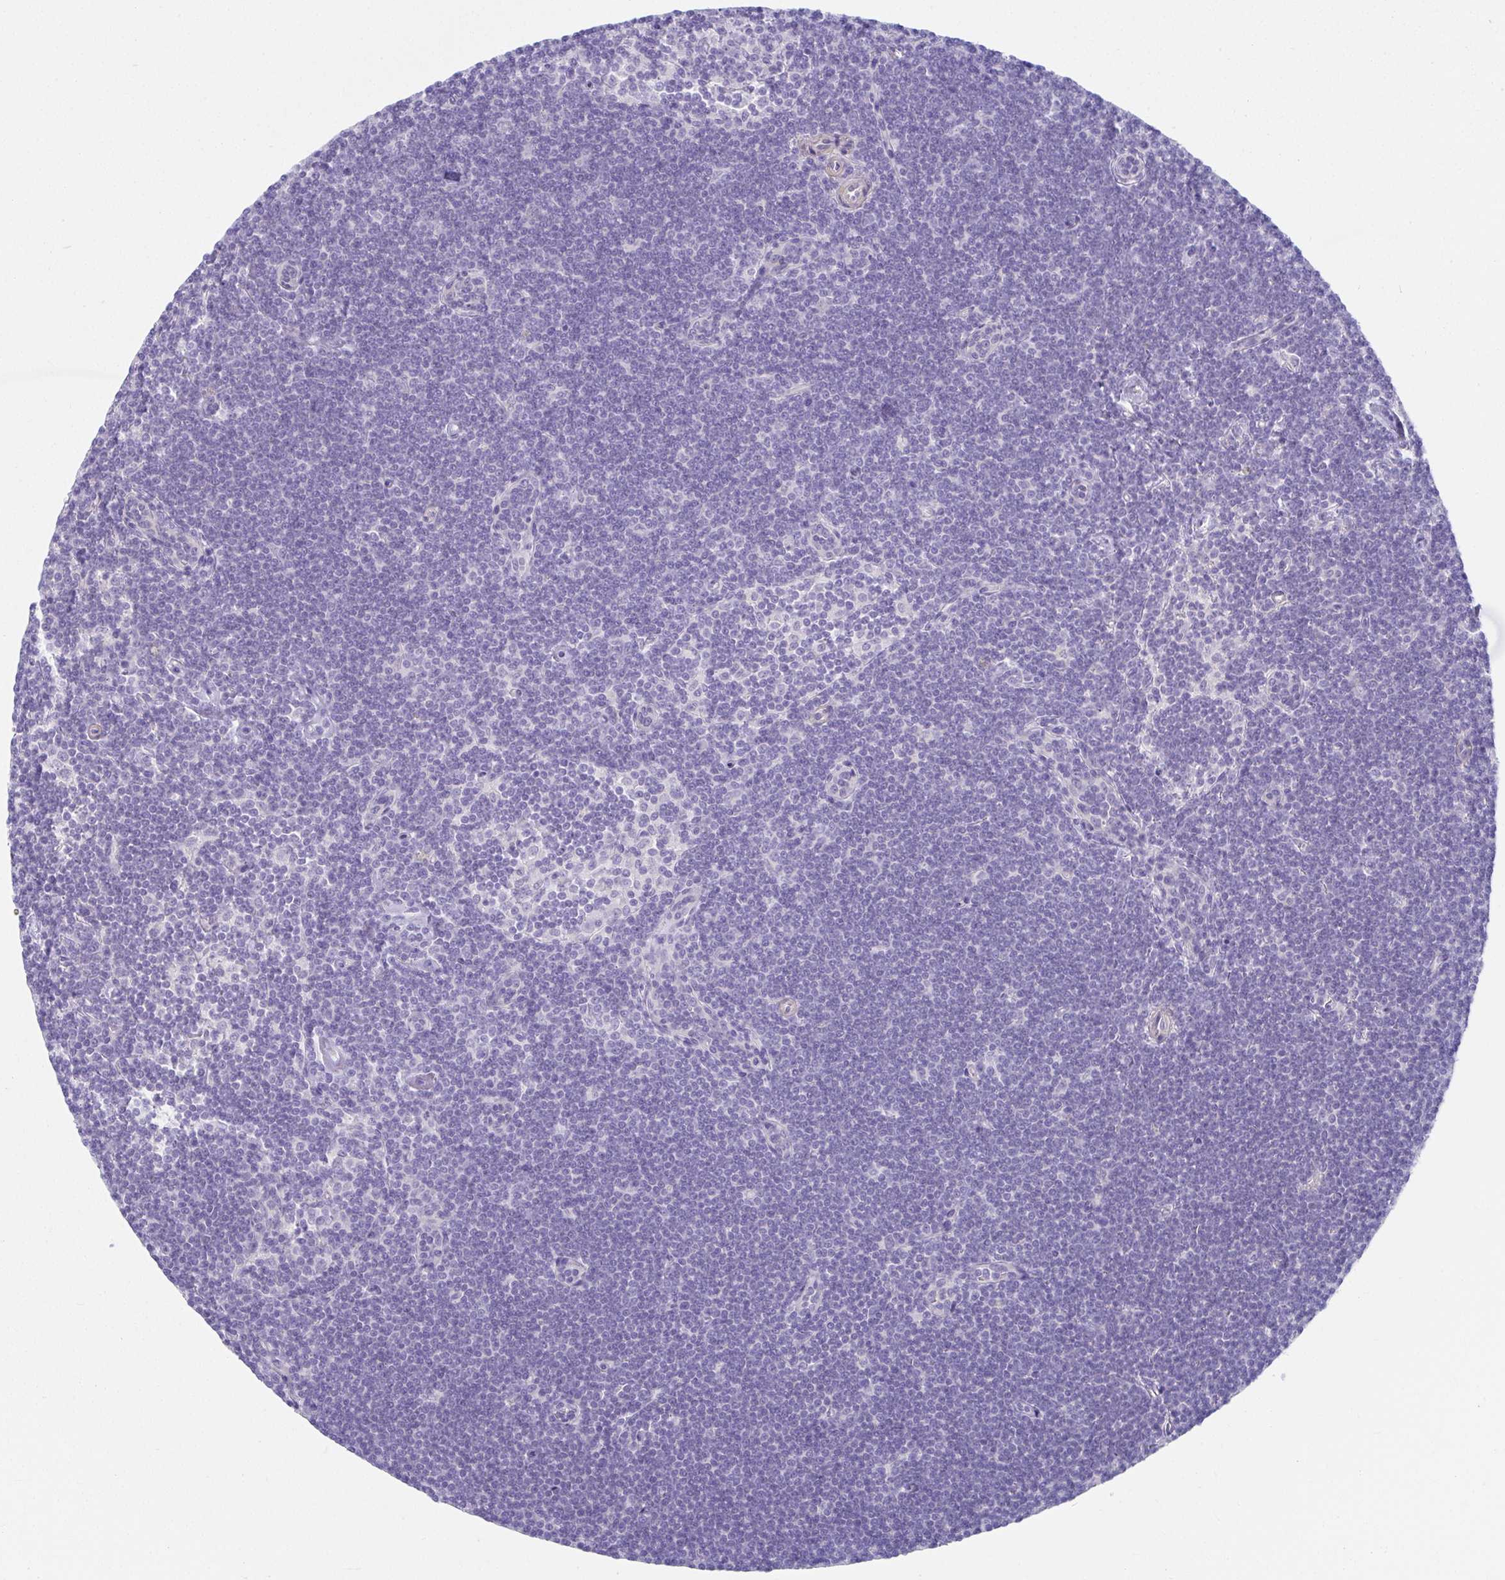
{"staining": {"intensity": "negative", "quantity": "none", "location": "none"}, "tissue": "lymphoma", "cell_type": "Tumor cells", "image_type": "cancer", "snomed": [{"axis": "morphology", "description": "Malignant lymphoma, non-Hodgkin's type, Low grade"}, {"axis": "topography", "description": "Lymph node"}], "caption": "Immunohistochemistry histopathology image of neoplastic tissue: human lymphoma stained with DAB exhibits no significant protein staining in tumor cells.", "gene": "CXCR1", "patient": {"sex": "female", "age": 73}}